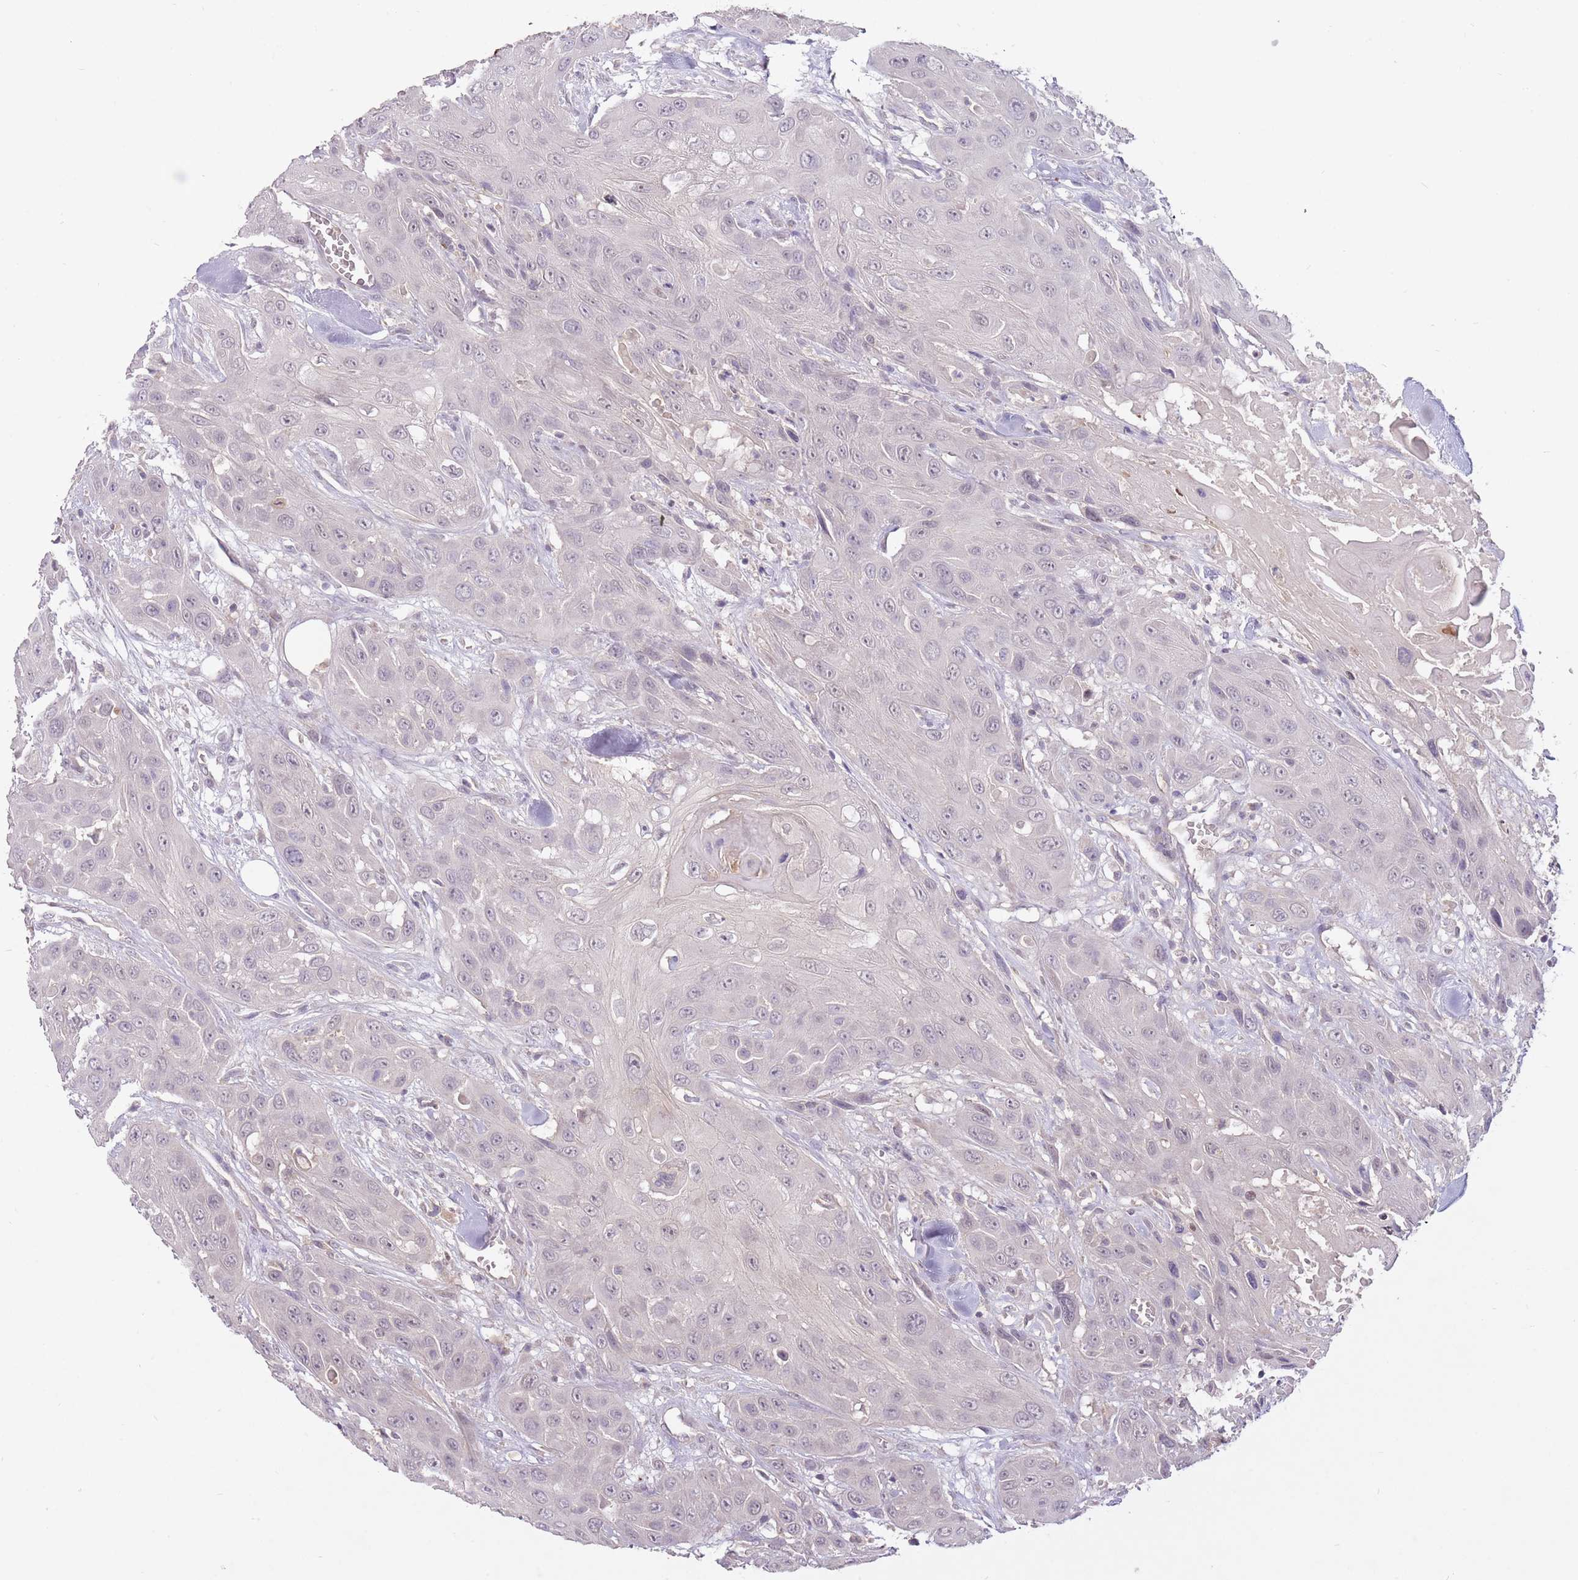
{"staining": {"intensity": "negative", "quantity": "none", "location": "none"}, "tissue": "head and neck cancer", "cell_type": "Tumor cells", "image_type": "cancer", "snomed": [{"axis": "morphology", "description": "Squamous cell carcinoma, NOS"}, {"axis": "topography", "description": "Head-Neck"}], "caption": "DAB immunohistochemical staining of human head and neck cancer (squamous cell carcinoma) demonstrates no significant positivity in tumor cells.", "gene": "LRATD2", "patient": {"sex": "male", "age": 81}}